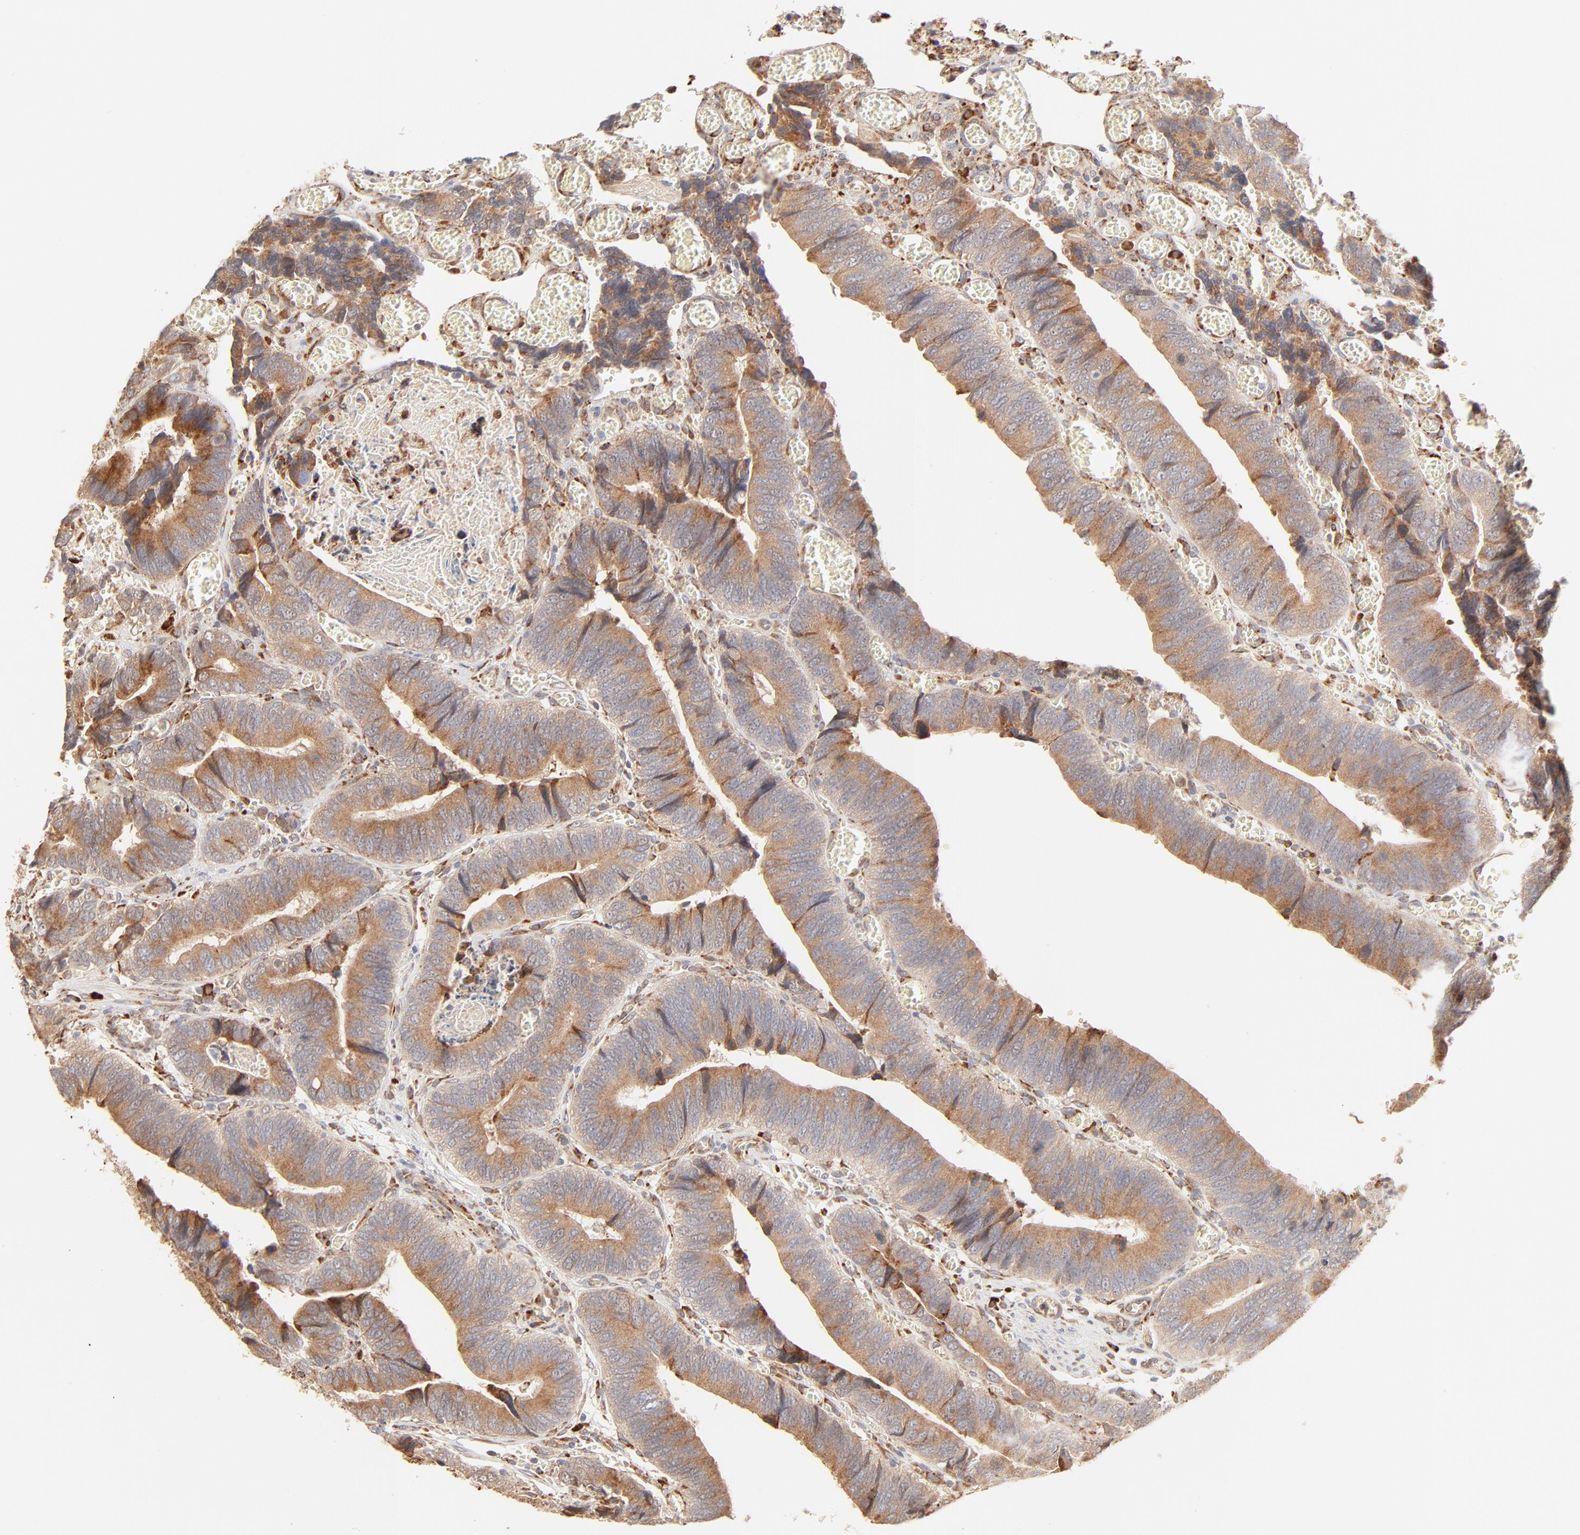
{"staining": {"intensity": "moderate", "quantity": ">75%", "location": "cytoplasmic/membranous"}, "tissue": "colorectal cancer", "cell_type": "Tumor cells", "image_type": "cancer", "snomed": [{"axis": "morphology", "description": "Adenocarcinoma, NOS"}, {"axis": "topography", "description": "Colon"}], "caption": "Human adenocarcinoma (colorectal) stained with a brown dye displays moderate cytoplasmic/membranous positive expression in approximately >75% of tumor cells.", "gene": "PARP12", "patient": {"sex": "male", "age": 72}}